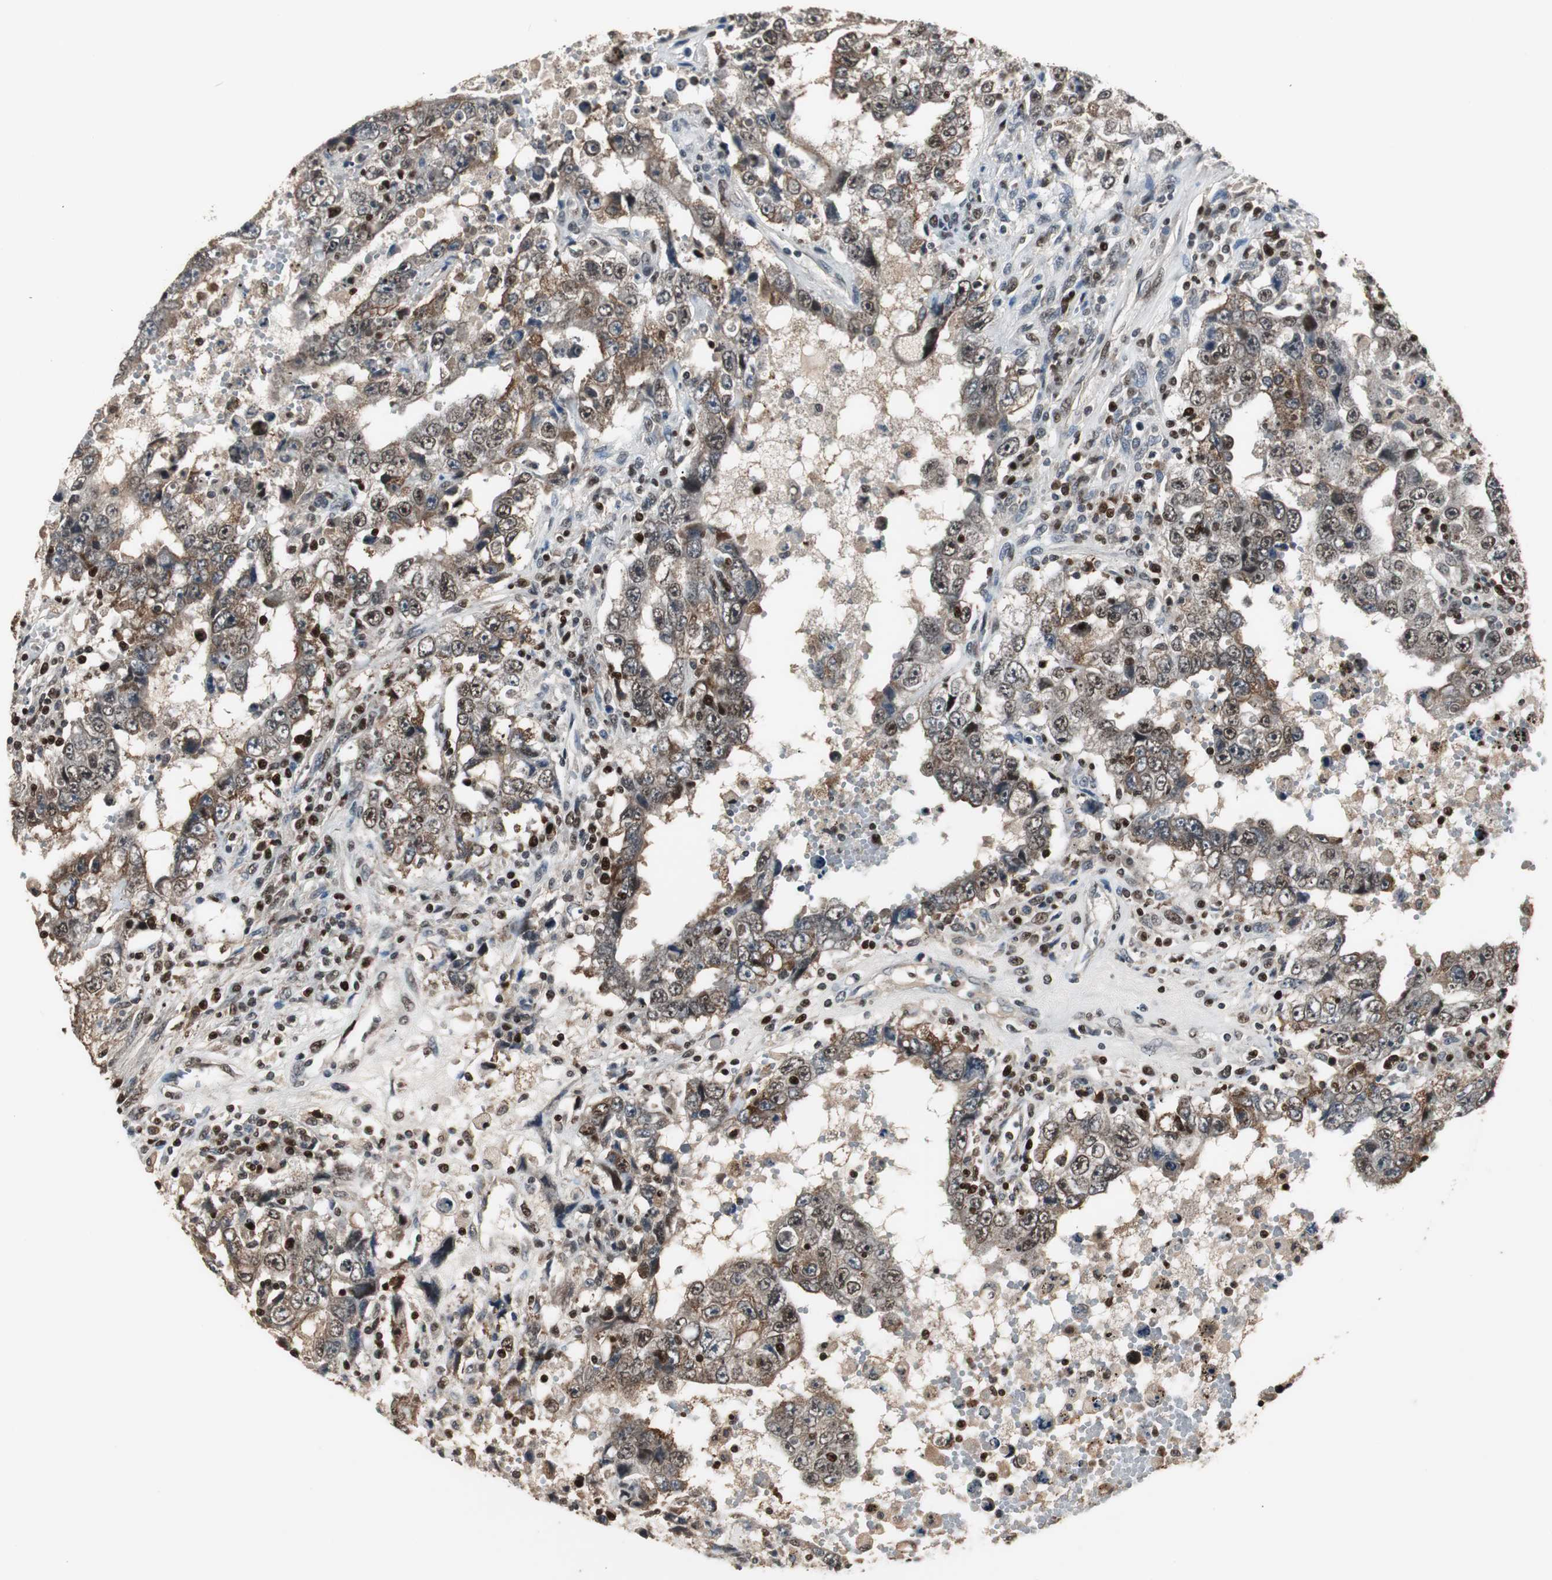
{"staining": {"intensity": "moderate", "quantity": ">75%", "location": "cytoplasmic/membranous,nuclear"}, "tissue": "testis cancer", "cell_type": "Tumor cells", "image_type": "cancer", "snomed": [{"axis": "morphology", "description": "Carcinoma, Embryonal, NOS"}, {"axis": "topography", "description": "Testis"}], "caption": "The histopathology image reveals immunohistochemical staining of testis cancer. There is moderate cytoplasmic/membranous and nuclear staining is appreciated in about >75% of tumor cells.", "gene": "FEN1", "patient": {"sex": "male", "age": 26}}